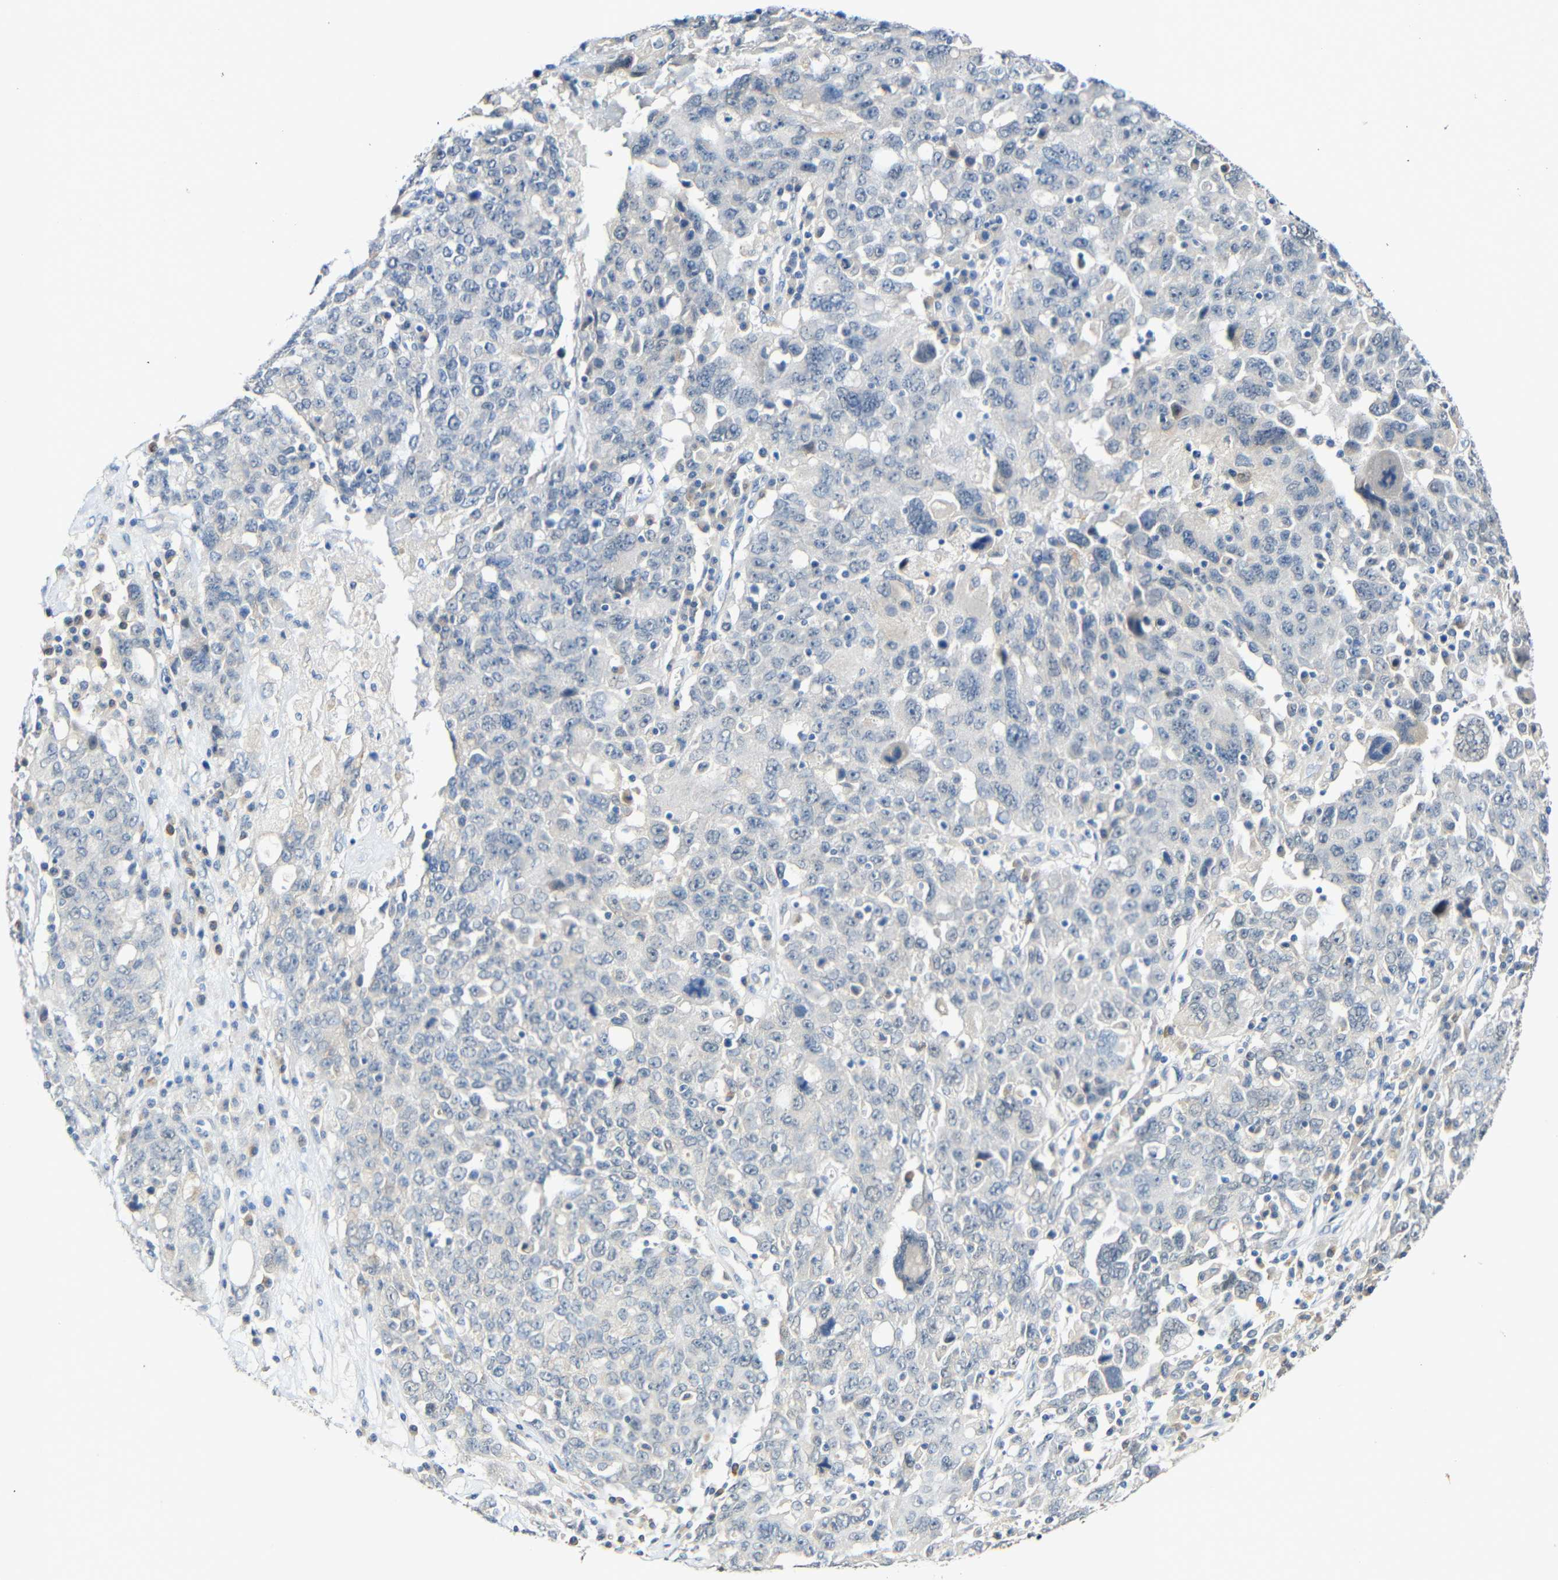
{"staining": {"intensity": "negative", "quantity": "none", "location": "none"}, "tissue": "ovarian cancer", "cell_type": "Tumor cells", "image_type": "cancer", "snomed": [{"axis": "morphology", "description": "Carcinoma, endometroid"}, {"axis": "topography", "description": "Ovary"}], "caption": "This photomicrograph is of ovarian endometroid carcinoma stained with IHC to label a protein in brown with the nuclei are counter-stained blue. There is no staining in tumor cells.", "gene": "STBD1", "patient": {"sex": "female", "age": 62}}